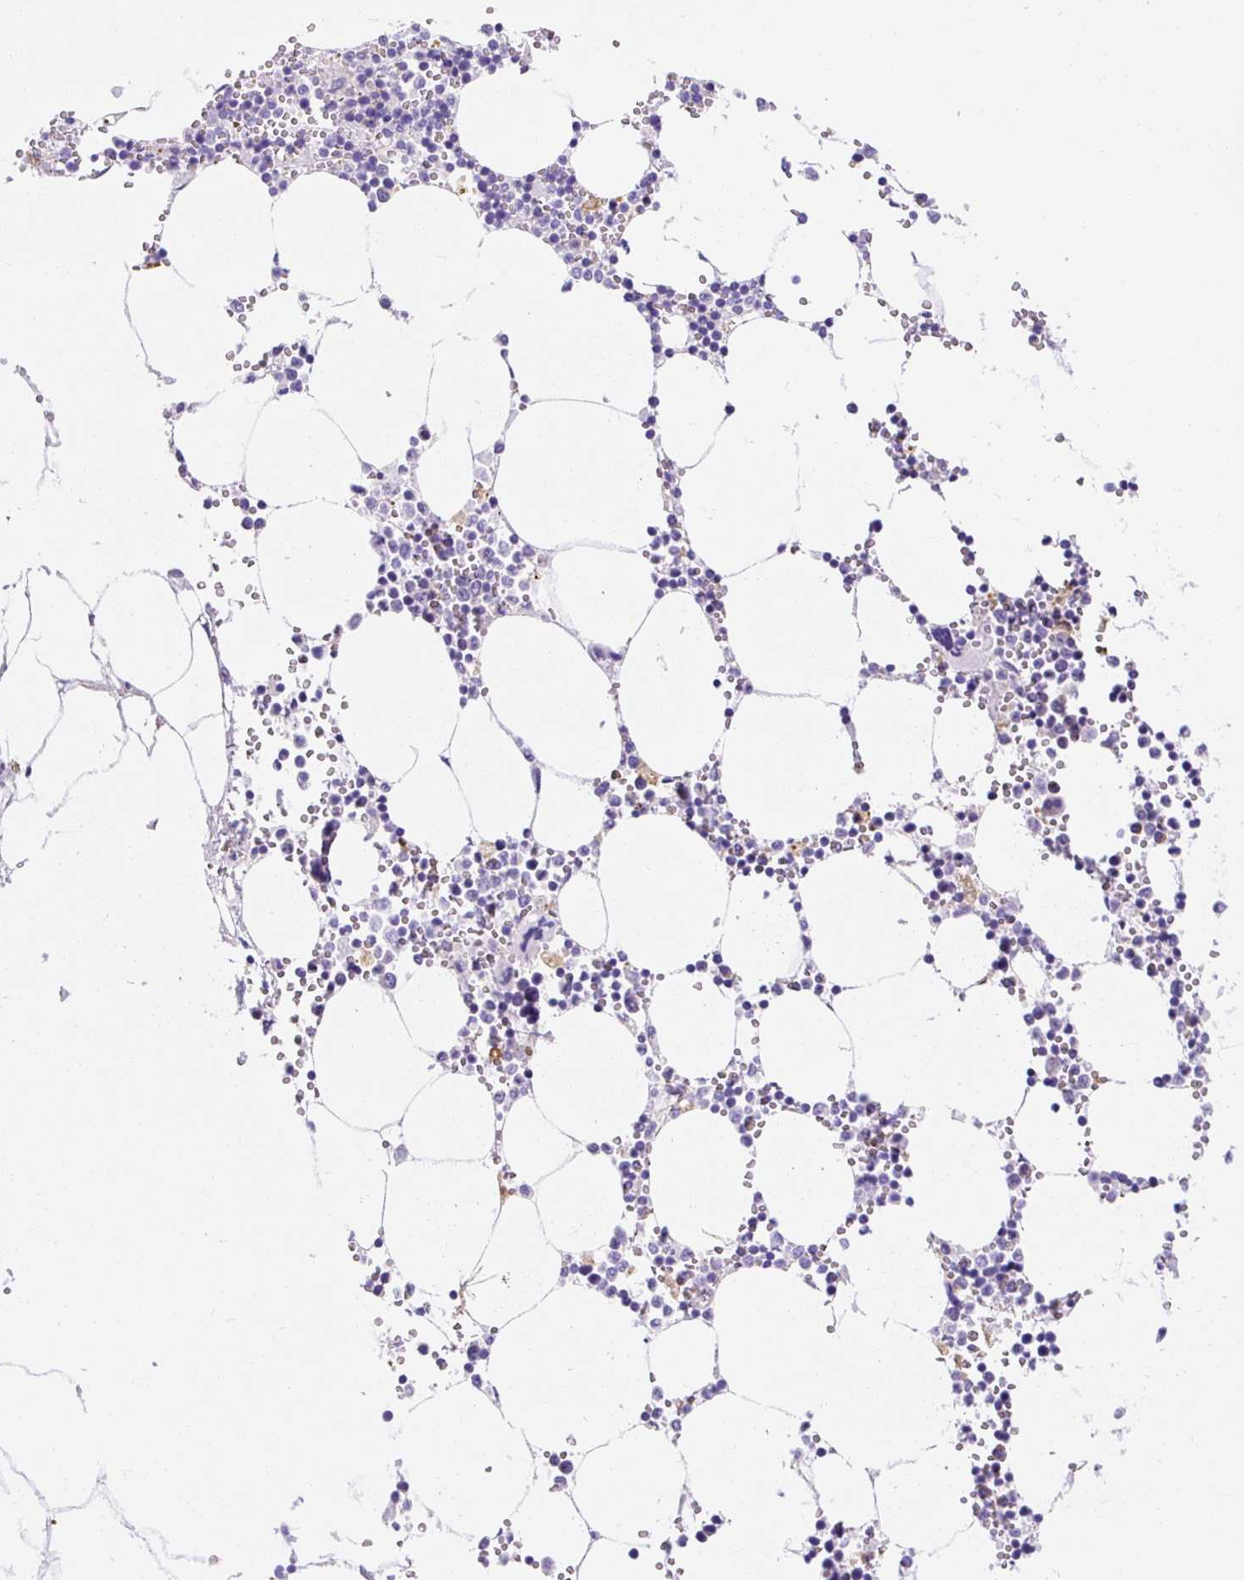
{"staining": {"intensity": "negative", "quantity": "none", "location": "none"}, "tissue": "bone marrow", "cell_type": "Hematopoietic cells", "image_type": "normal", "snomed": [{"axis": "morphology", "description": "Normal tissue, NOS"}, {"axis": "topography", "description": "Bone marrow"}], "caption": "The histopathology image exhibits no staining of hematopoietic cells in benign bone marrow.", "gene": "ASB4", "patient": {"sex": "male", "age": 54}}